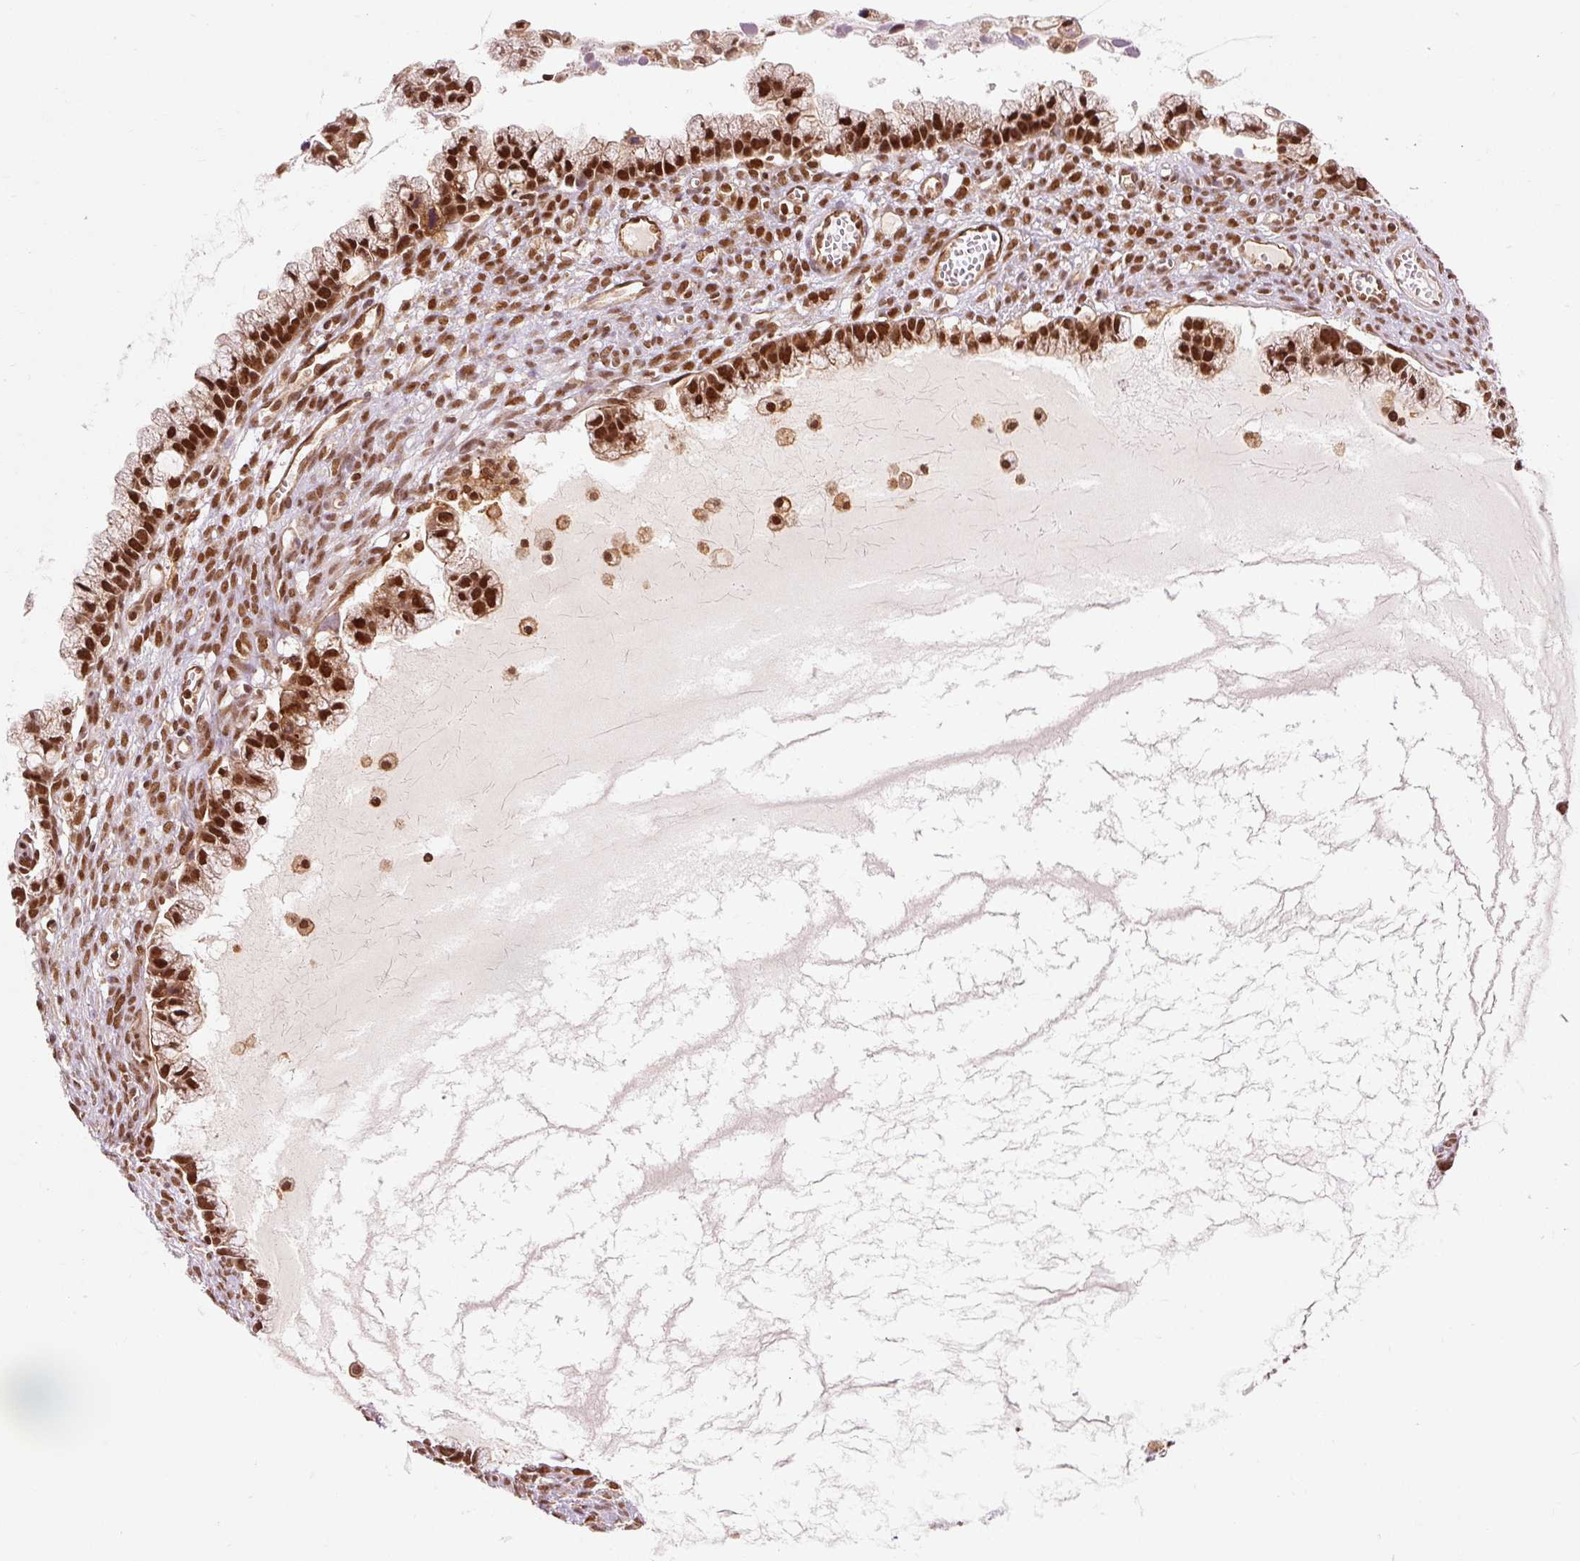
{"staining": {"intensity": "strong", "quantity": ">75%", "location": "nuclear"}, "tissue": "ovarian cancer", "cell_type": "Tumor cells", "image_type": "cancer", "snomed": [{"axis": "morphology", "description": "Cystadenocarcinoma, mucinous, NOS"}, {"axis": "topography", "description": "Ovary"}], "caption": "Protein analysis of ovarian cancer tissue shows strong nuclear positivity in approximately >75% of tumor cells. The staining is performed using DAB brown chromogen to label protein expression. The nuclei are counter-stained blue using hematoxylin.", "gene": "CSTF1", "patient": {"sex": "female", "age": 72}}